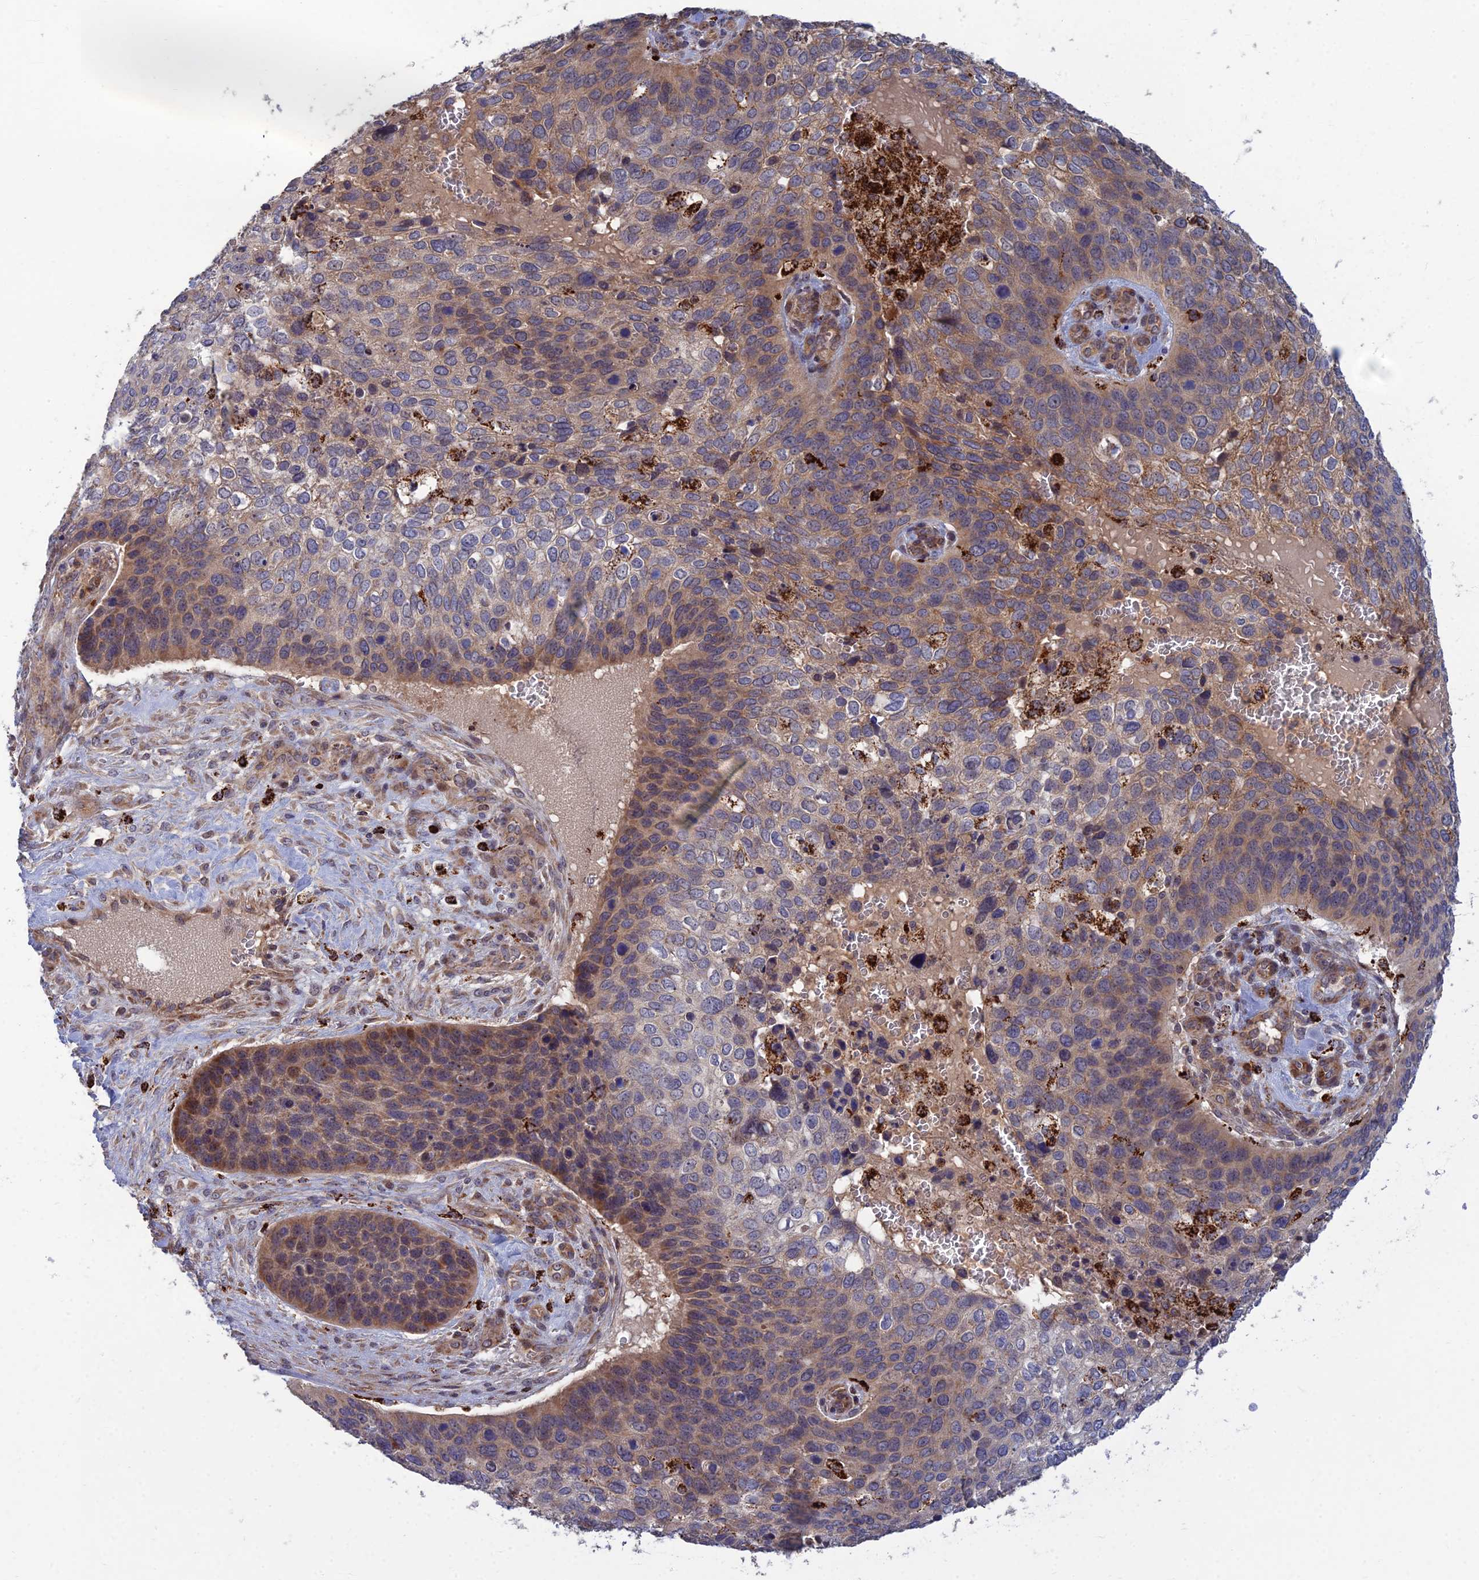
{"staining": {"intensity": "moderate", "quantity": "<25%", "location": "cytoplasmic/membranous"}, "tissue": "skin cancer", "cell_type": "Tumor cells", "image_type": "cancer", "snomed": [{"axis": "morphology", "description": "Basal cell carcinoma"}, {"axis": "topography", "description": "Skin"}], "caption": "Basal cell carcinoma (skin) stained for a protein demonstrates moderate cytoplasmic/membranous positivity in tumor cells.", "gene": "RIC8B", "patient": {"sex": "female", "age": 74}}